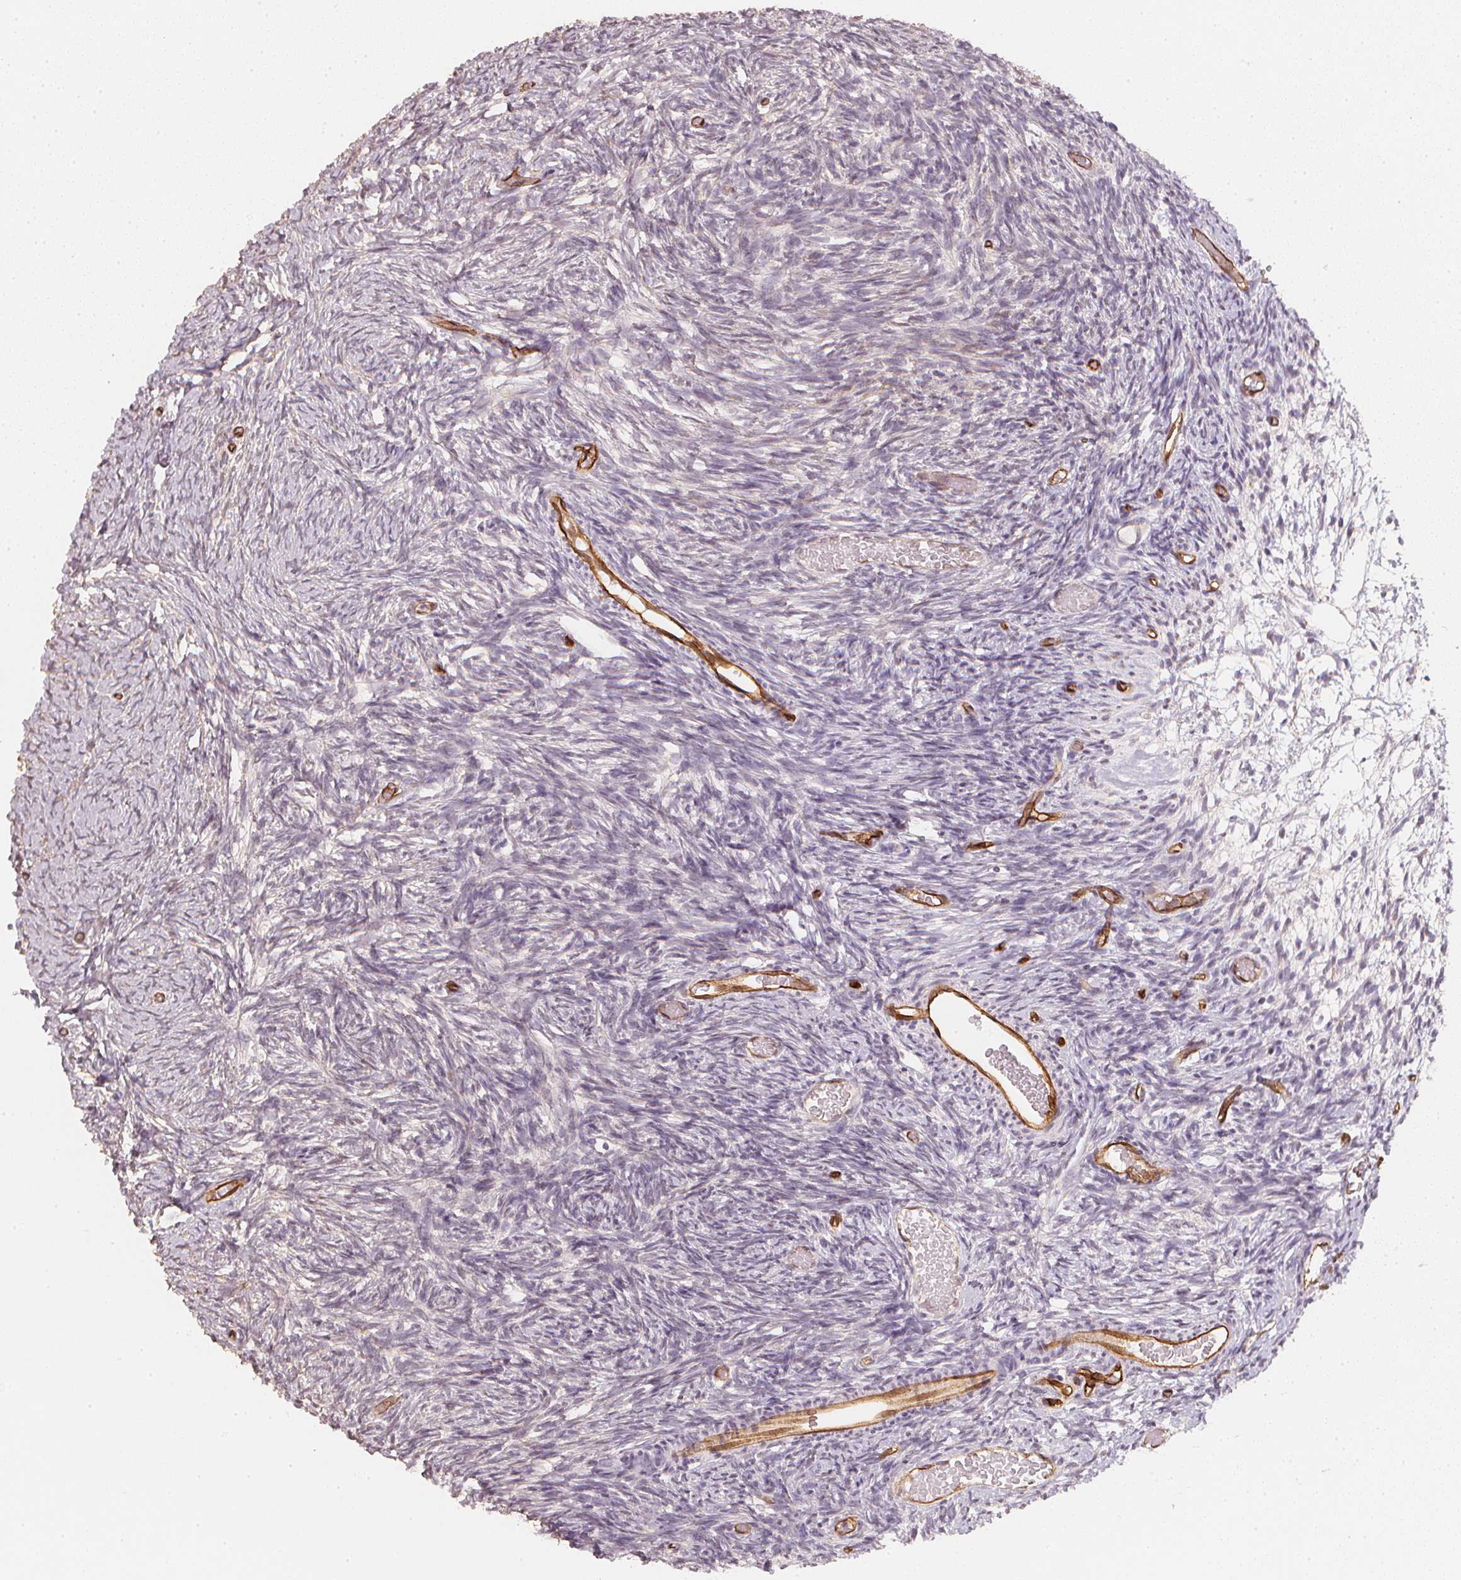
{"staining": {"intensity": "negative", "quantity": "none", "location": "none"}, "tissue": "ovary", "cell_type": "Follicle cells", "image_type": "normal", "snomed": [{"axis": "morphology", "description": "Normal tissue, NOS"}, {"axis": "topography", "description": "Ovary"}], "caption": "Protein analysis of normal ovary reveals no significant positivity in follicle cells. (DAB (3,3'-diaminobenzidine) immunohistochemistry (IHC), high magnification).", "gene": "CIB1", "patient": {"sex": "female", "age": 39}}